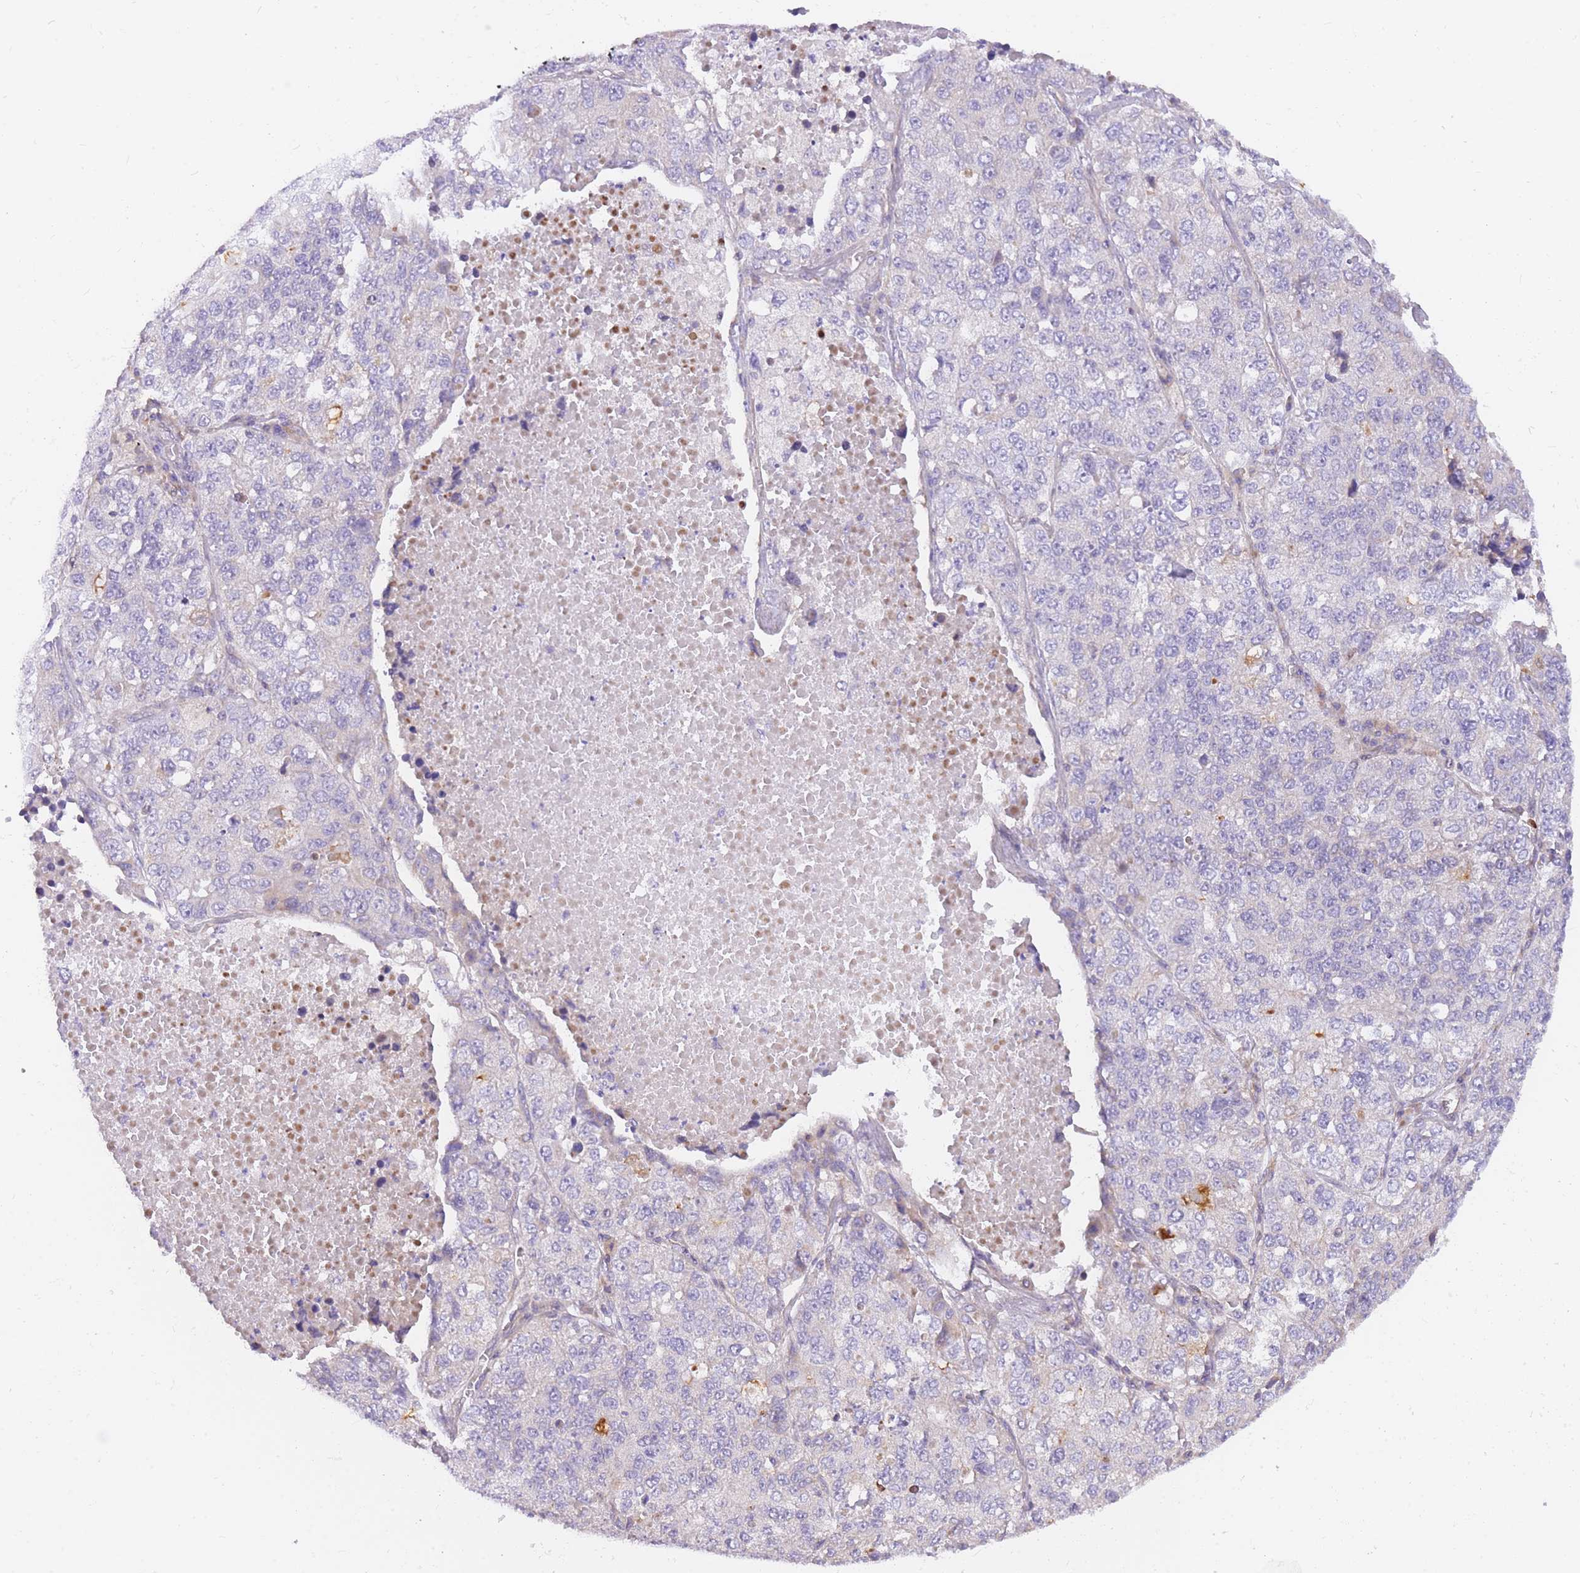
{"staining": {"intensity": "negative", "quantity": "none", "location": "none"}, "tissue": "lung cancer", "cell_type": "Tumor cells", "image_type": "cancer", "snomed": [{"axis": "morphology", "description": "Adenocarcinoma, NOS"}, {"axis": "topography", "description": "Lung"}], "caption": "The micrograph exhibits no staining of tumor cells in lung adenocarcinoma.", "gene": "TOPAZ1", "patient": {"sex": "male", "age": 49}}